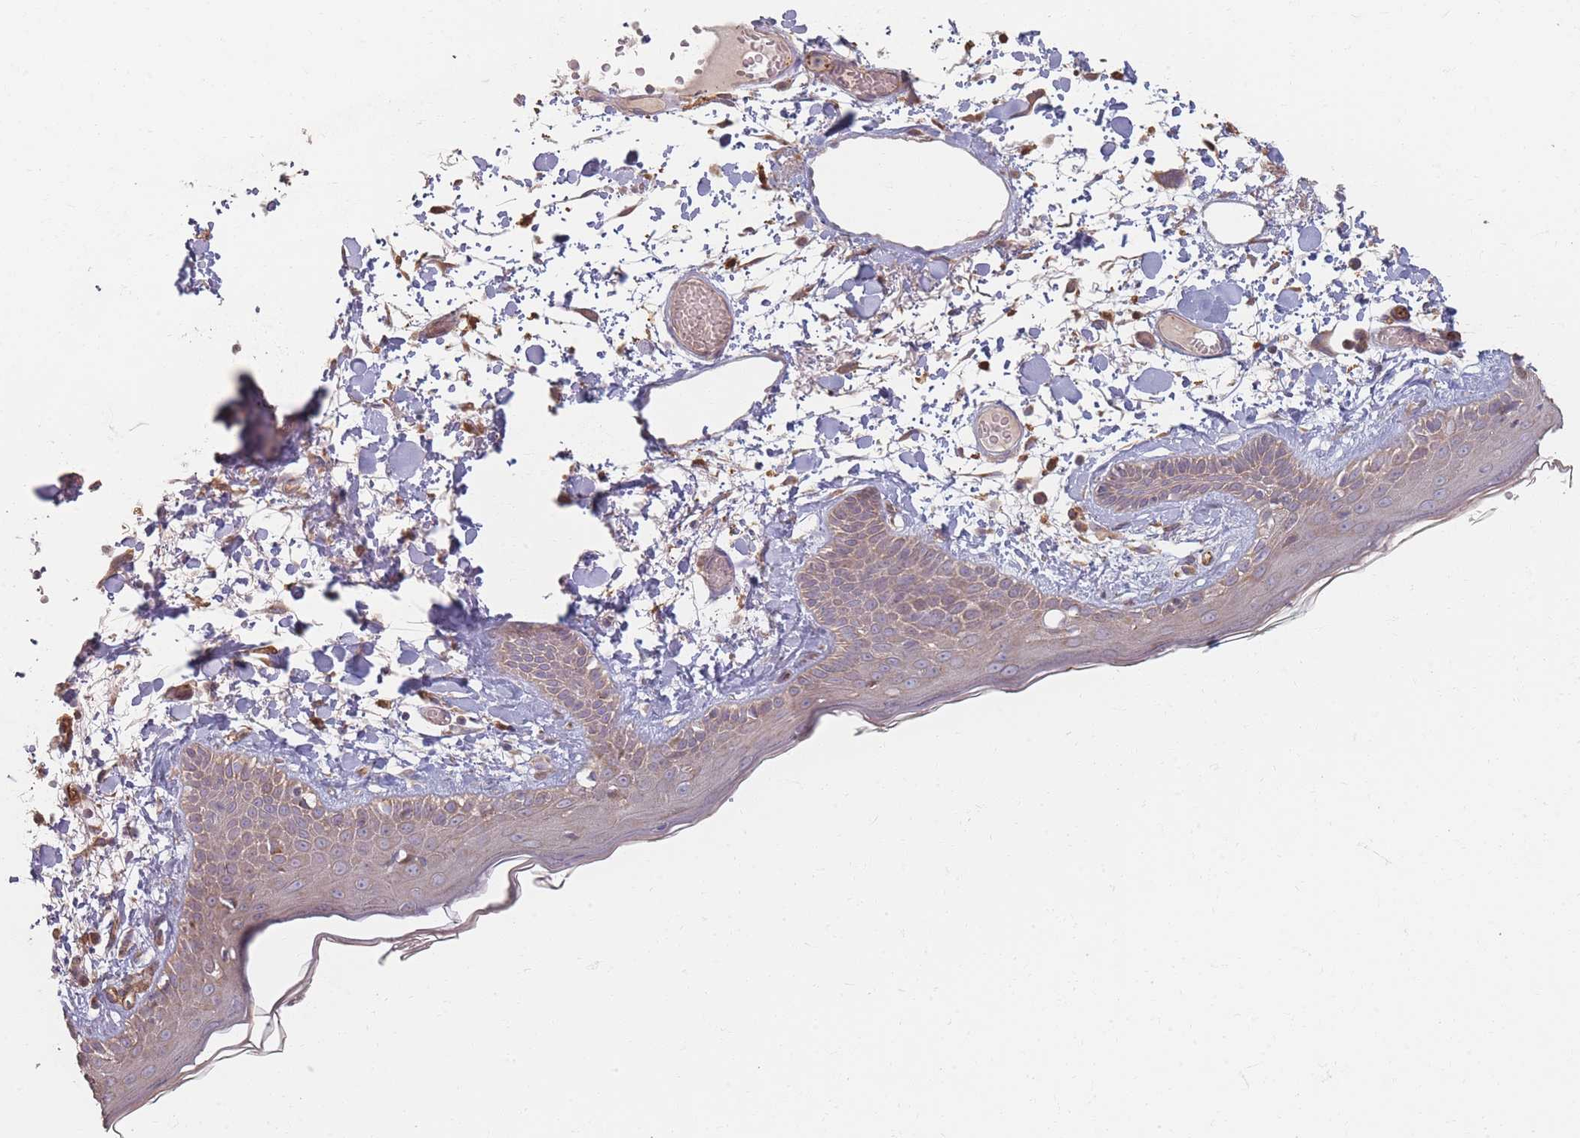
{"staining": {"intensity": "weak", "quantity": ">75%", "location": "cytoplasmic/membranous"}, "tissue": "skin", "cell_type": "Fibroblasts", "image_type": "normal", "snomed": [{"axis": "morphology", "description": "Normal tissue, NOS"}, {"axis": "topography", "description": "Skin"}], "caption": "Weak cytoplasmic/membranous expression is present in about >75% of fibroblasts in unremarkable skin. (brown staining indicates protein expression, while blue staining denotes nuclei).", "gene": "MRPS6", "patient": {"sex": "male", "age": 79}}